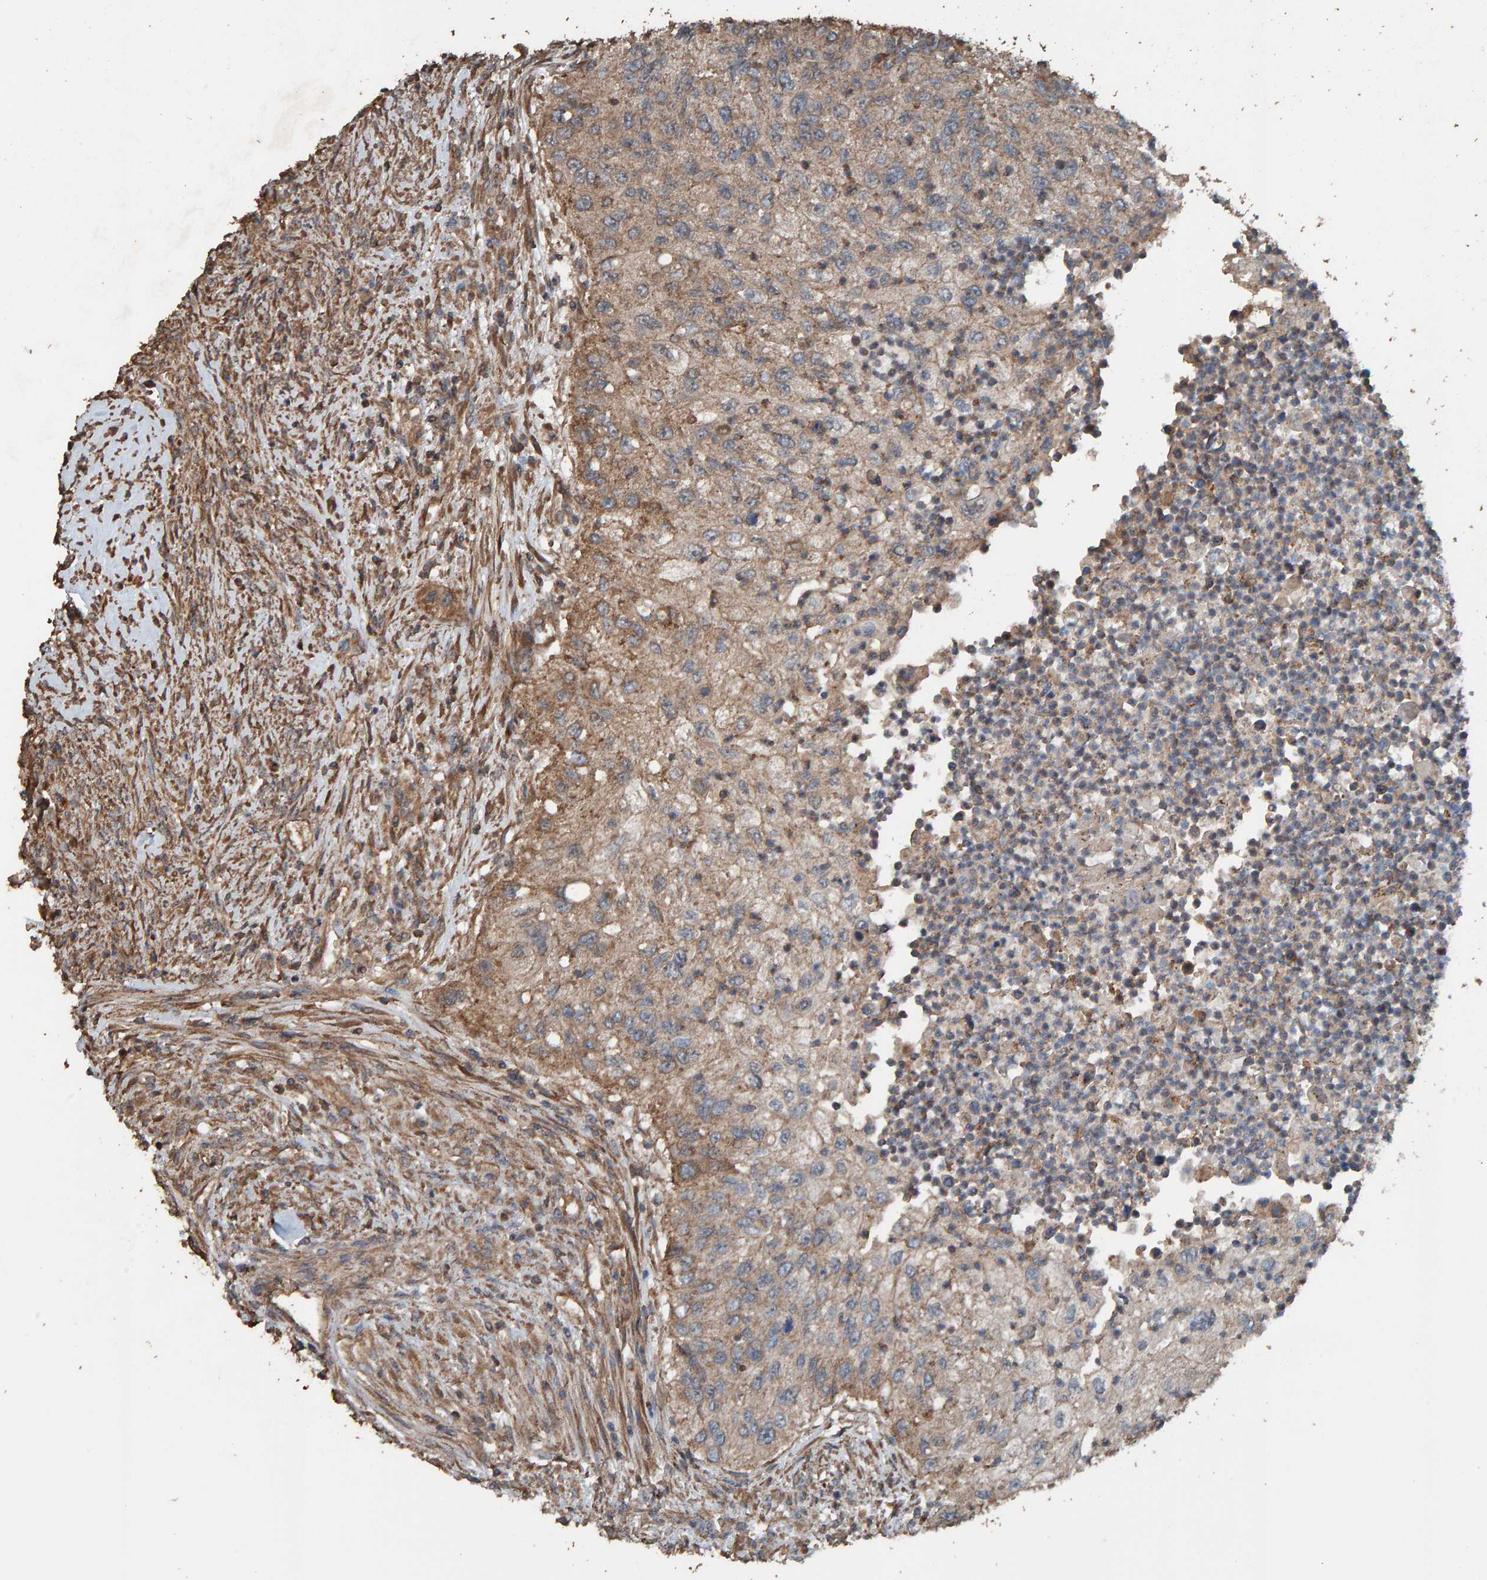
{"staining": {"intensity": "moderate", "quantity": "25%-75%", "location": "cytoplasmic/membranous"}, "tissue": "urothelial cancer", "cell_type": "Tumor cells", "image_type": "cancer", "snomed": [{"axis": "morphology", "description": "Urothelial carcinoma, High grade"}, {"axis": "topography", "description": "Urinary bladder"}], "caption": "Urothelial cancer was stained to show a protein in brown. There is medium levels of moderate cytoplasmic/membranous positivity in approximately 25%-75% of tumor cells.", "gene": "DUS1L", "patient": {"sex": "female", "age": 60}}